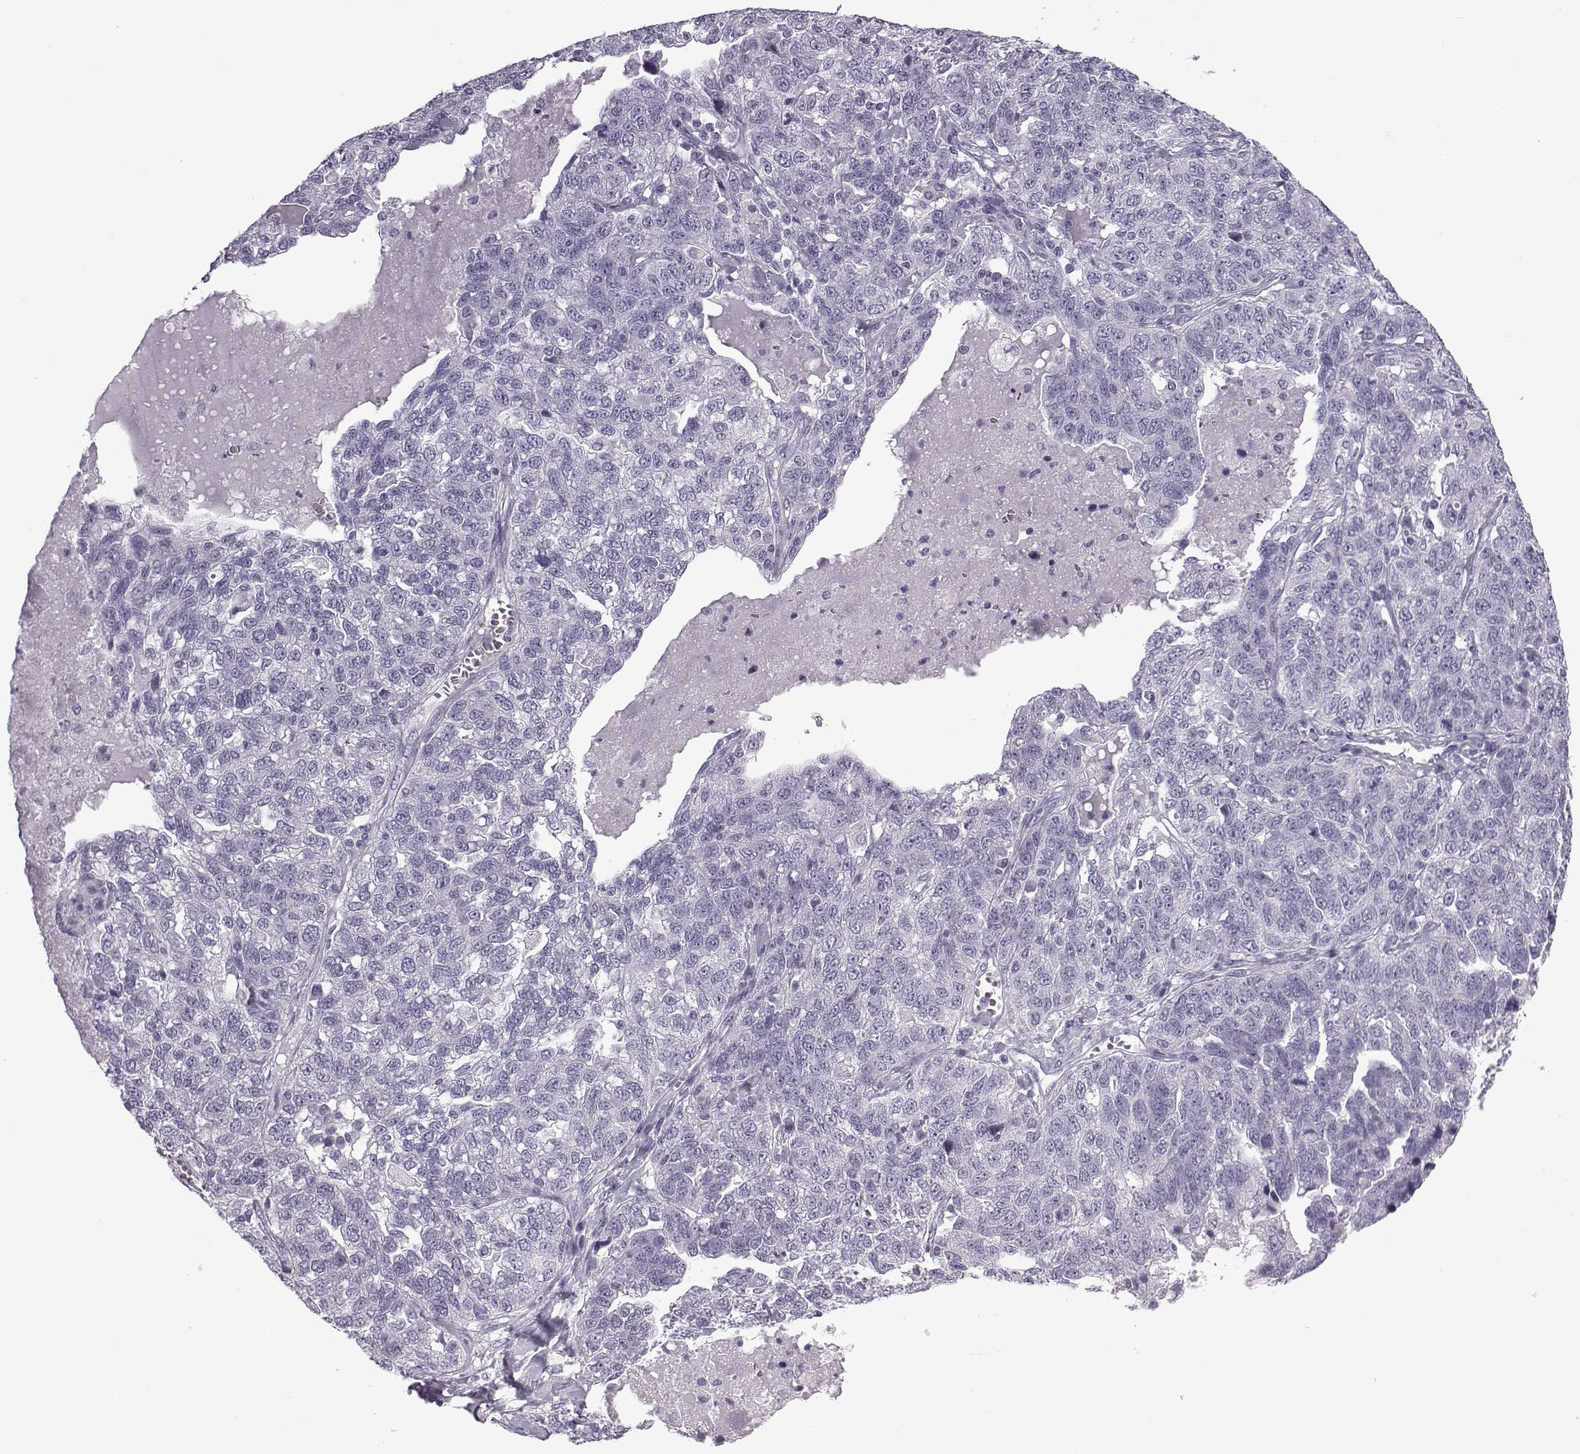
{"staining": {"intensity": "negative", "quantity": "none", "location": "none"}, "tissue": "ovarian cancer", "cell_type": "Tumor cells", "image_type": "cancer", "snomed": [{"axis": "morphology", "description": "Cystadenocarcinoma, serous, NOS"}, {"axis": "topography", "description": "Ovary"}], "caption": "Immunohistochemistry of ovarian cancer demonstrates no expression in tumor cells.", "gene": "OIP5", "patient": {"sex": "female", "age": 71}}